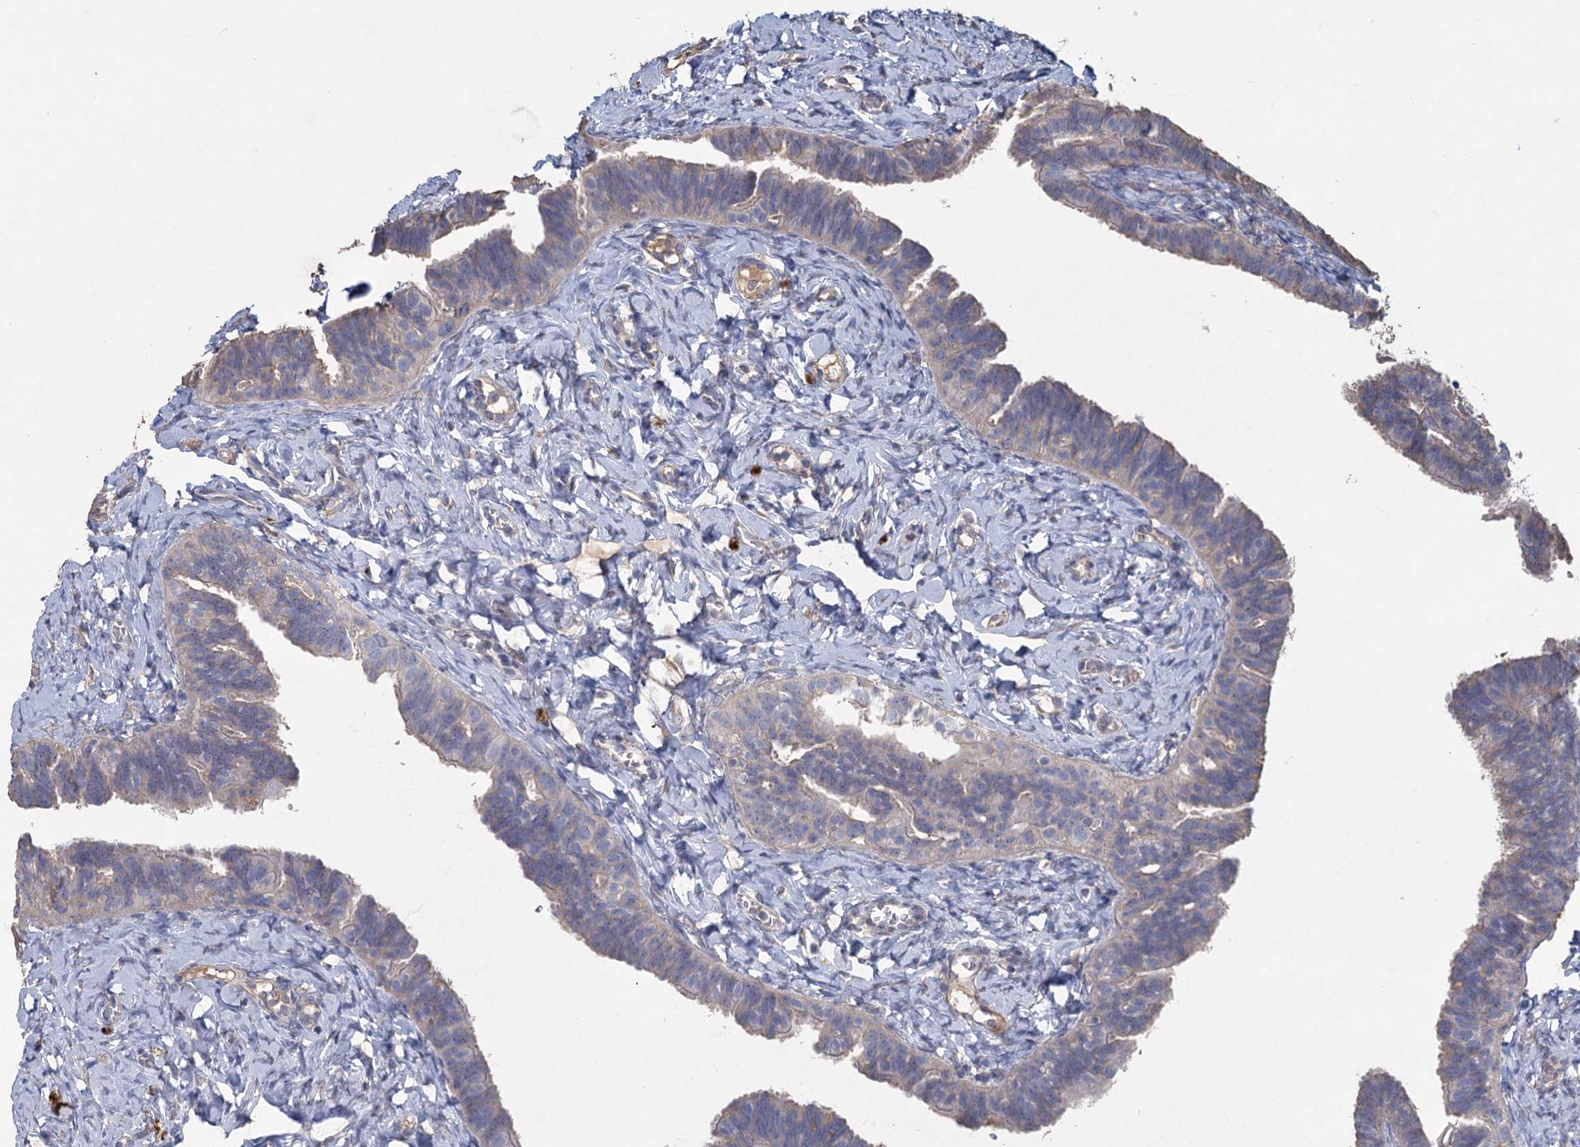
{"staining": {"intensity": "weak", "quantity": "<25%", "location": "cytoplasmic/membranous"}, "tissue": "fallopian tube", "cell_type": "Glandular cells", "image_type": "normal", "snomed": [{"axis": "morphology", "description": "Normal tissue, NOS"}, {"axis": "topography", "description": "Fallopian tube"}], "caption": "This is a image of IHC staining of benign fallopian tube, which shows no expression in glandular cells. The staining is performed using DAB (3,3'-diaminobenzidine) brown chromogen with nuclei counter-stained in using hematoxylin.", "gene": "HES2", "patient": {"sex": "female", "age": 65}}